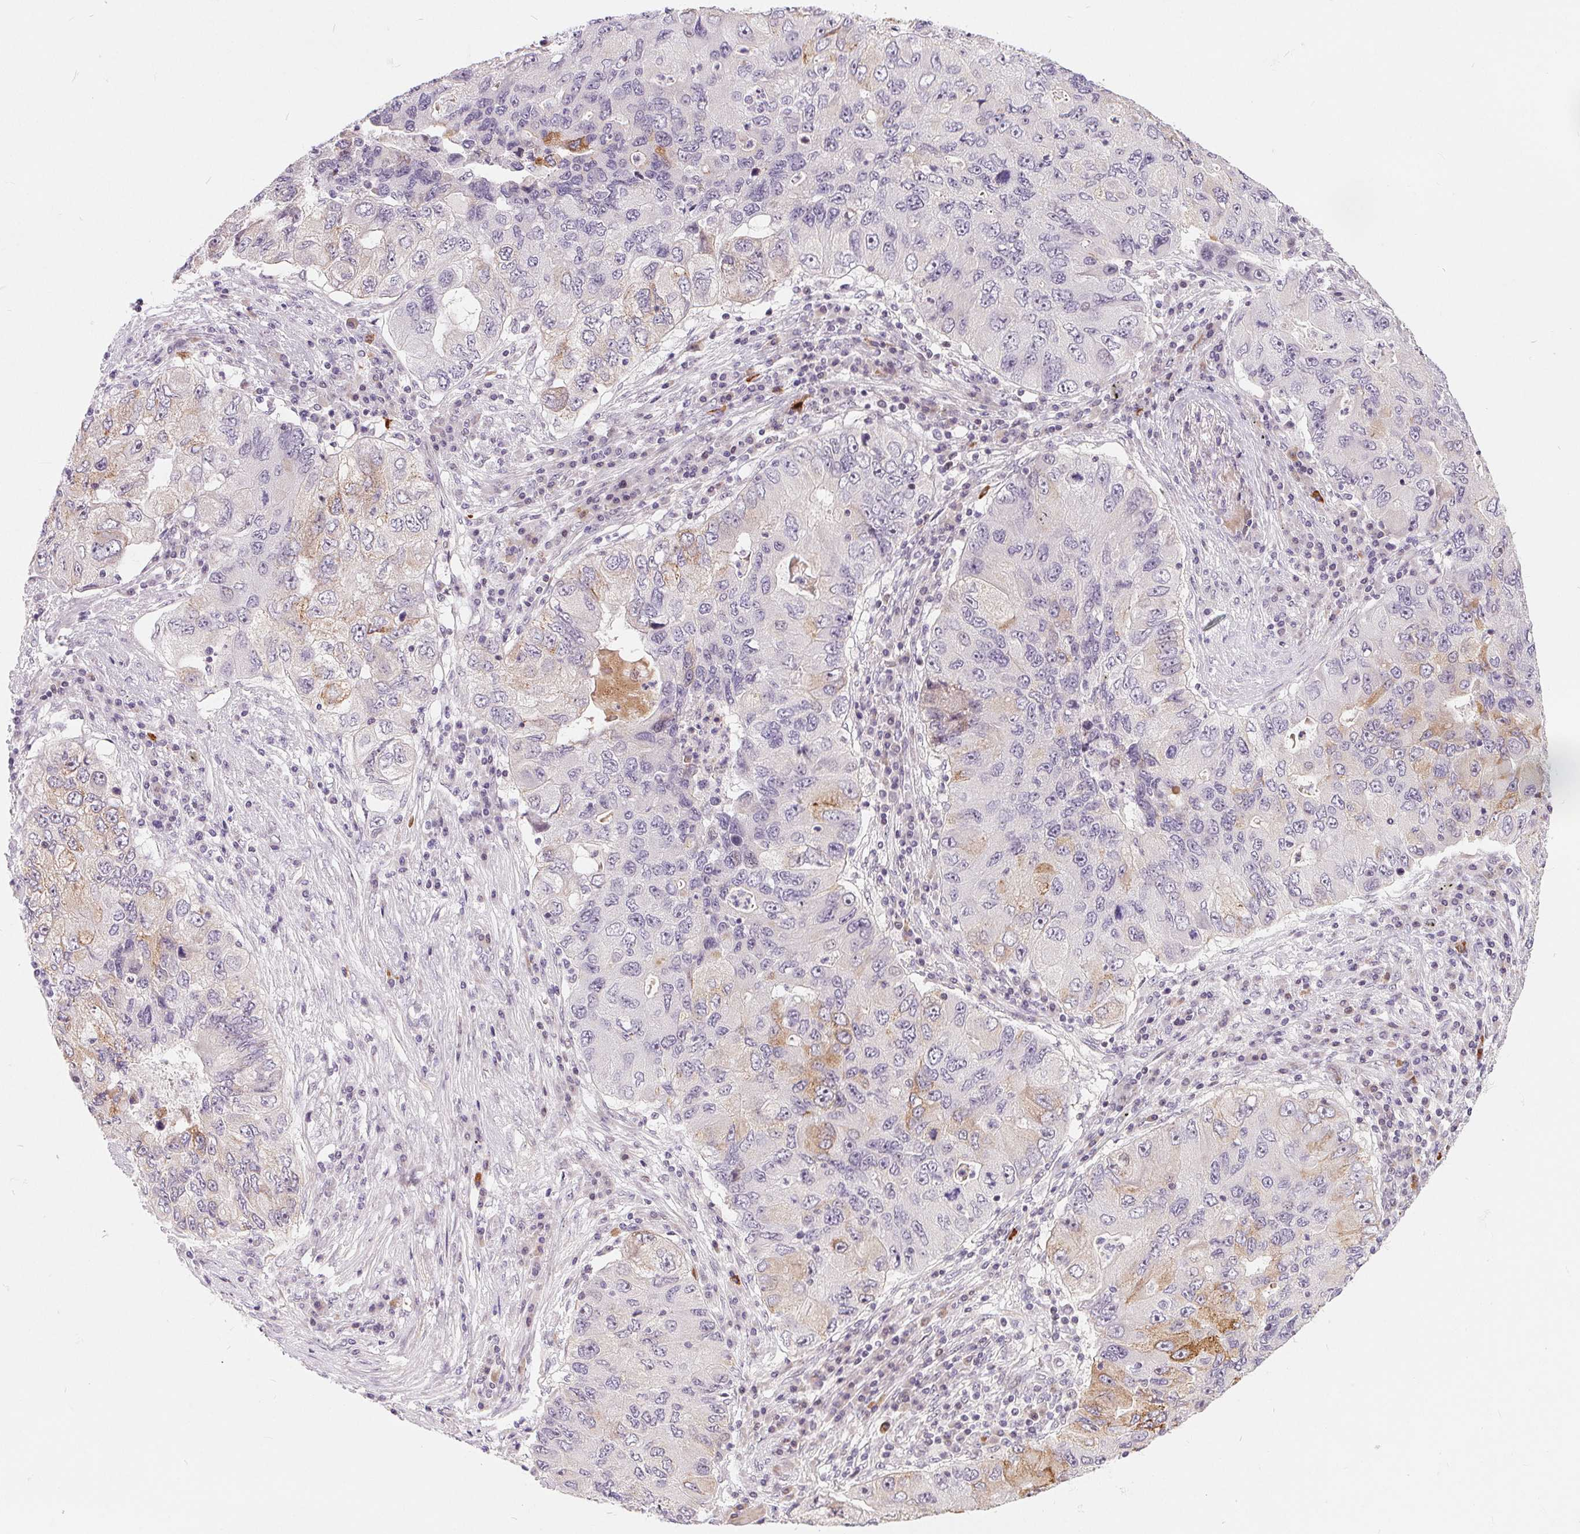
{"staining": {"intensity": "moderate", "quantity": "<25%", "location": "cytoplasmic/membranous"}, "tissue": "lung cancer", "cell_type": "Tumor cells", "image_type": "cancer", "snomed": [{"axis": "morphology", "description": "Adenocarcinoma, NOS"}, {"axis": "morphology", "description": "Adenocarcinoma, metastatic, NOS"}, {"axis": "topography", "description": "Lymph node"}, {"axis": "topography", "description": "Lung"}], "caption": "High-power microscopy captured an IHC micrograph of adenocarcinoma (lung), revealing moderate cytoplasmic/membranous positivity in about <25% of tumor cells.", "gene": "NRG2", "patient": {"sex": "female", "age": 54}}